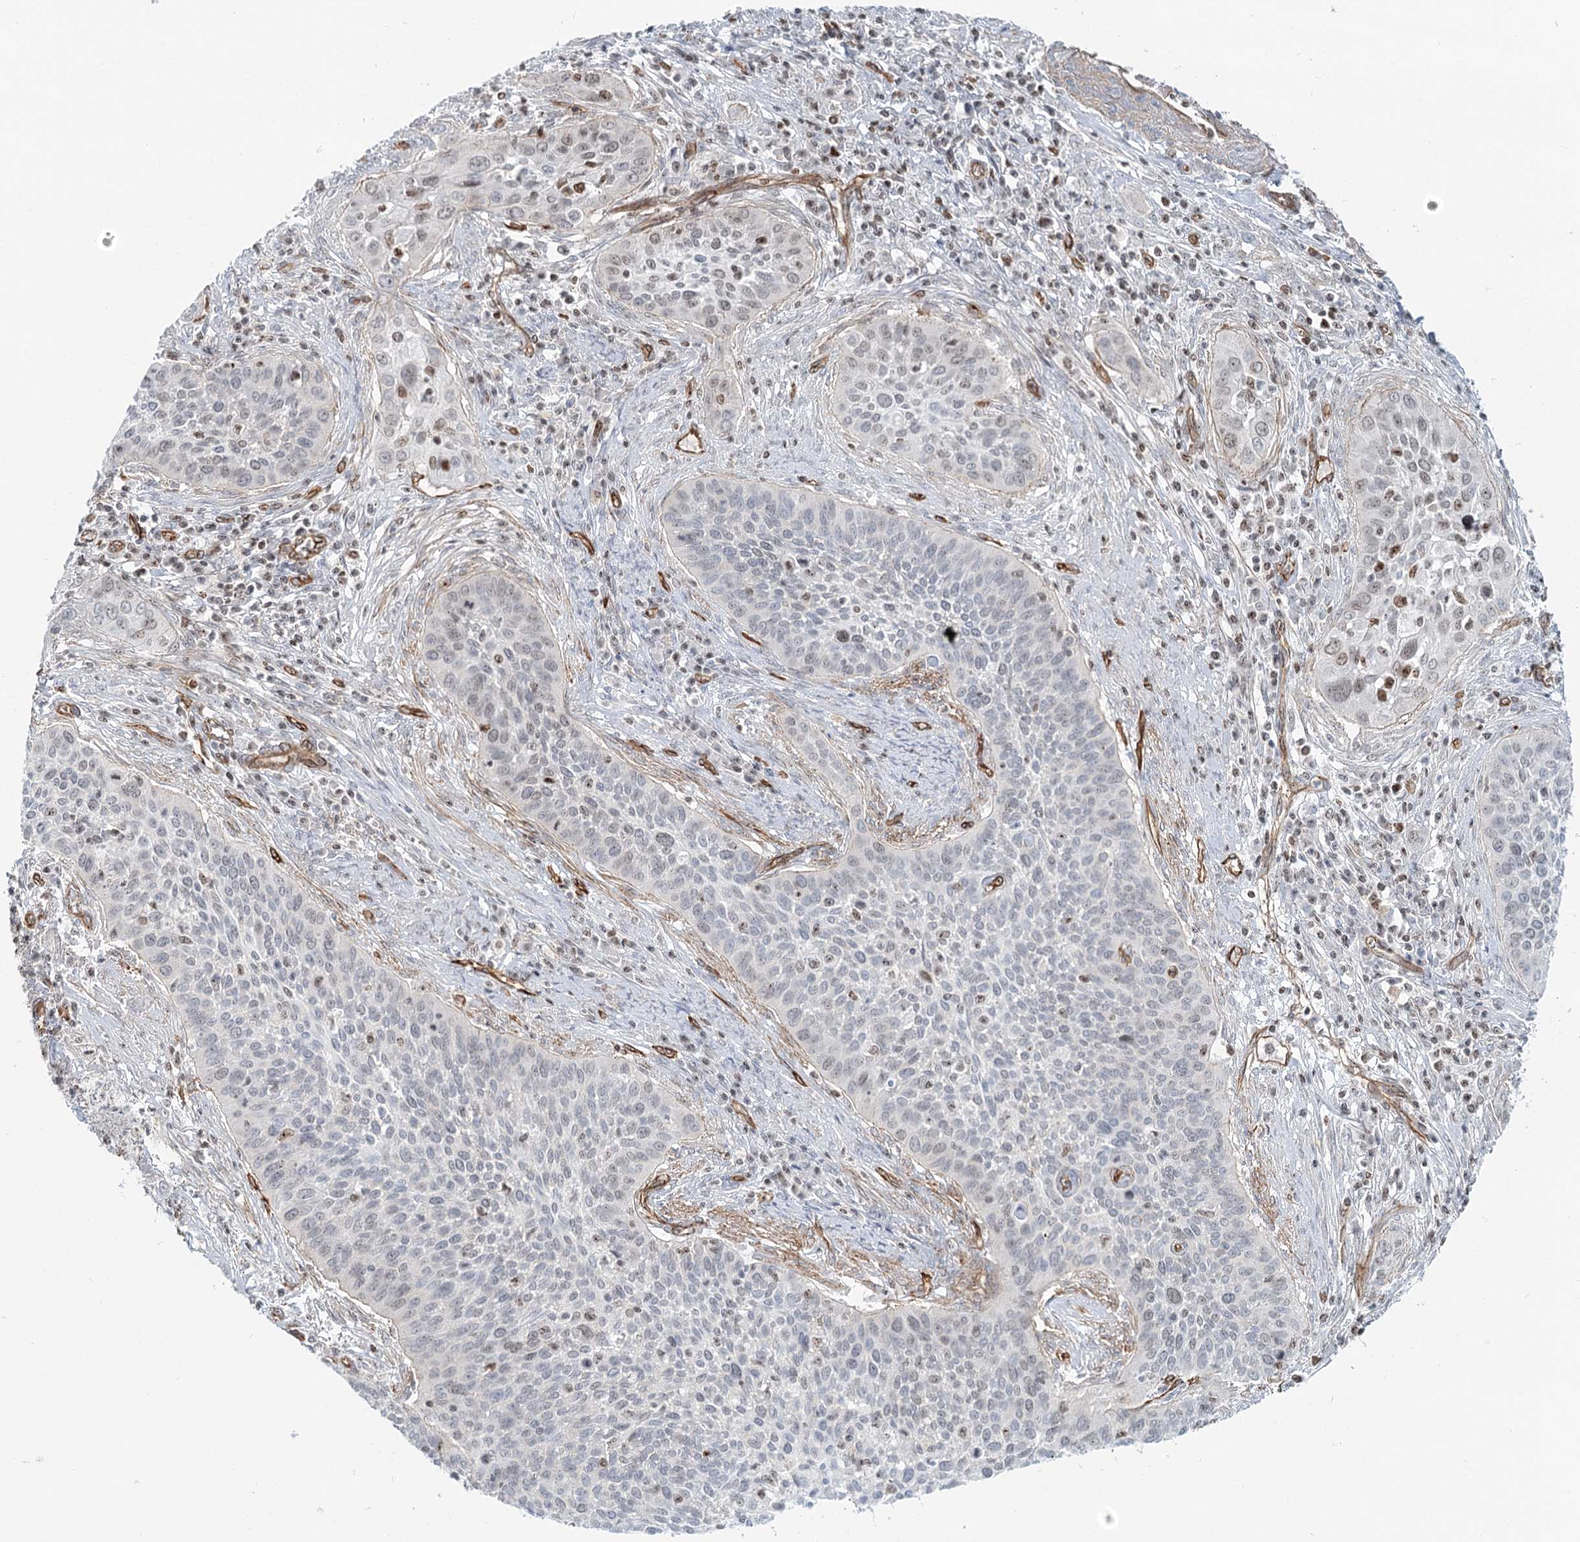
{"staining": {"intensity": "weak", "quantity": "<25%", "location": "nuclear"}, "tissue": "cervical cancer", "cell_type": "Tumor cells", "image_type": "cancer", "snomed": [{"axis": "morphology", "description": "Squamous cell carcinoma, NOS"}, {"axis": "topography", "description": "Cervix"}], "caption": "High magnification brightfield microscopy of cervical squamous cell carcinoma stained with DAB (3,3'-diaminobenzidine) (brown) and counterstained with hematoxylin (blue): tumor cells show no significant expression.", "gene": "ZFYVE28", "patient": {"sex": "female", "age": 34}}